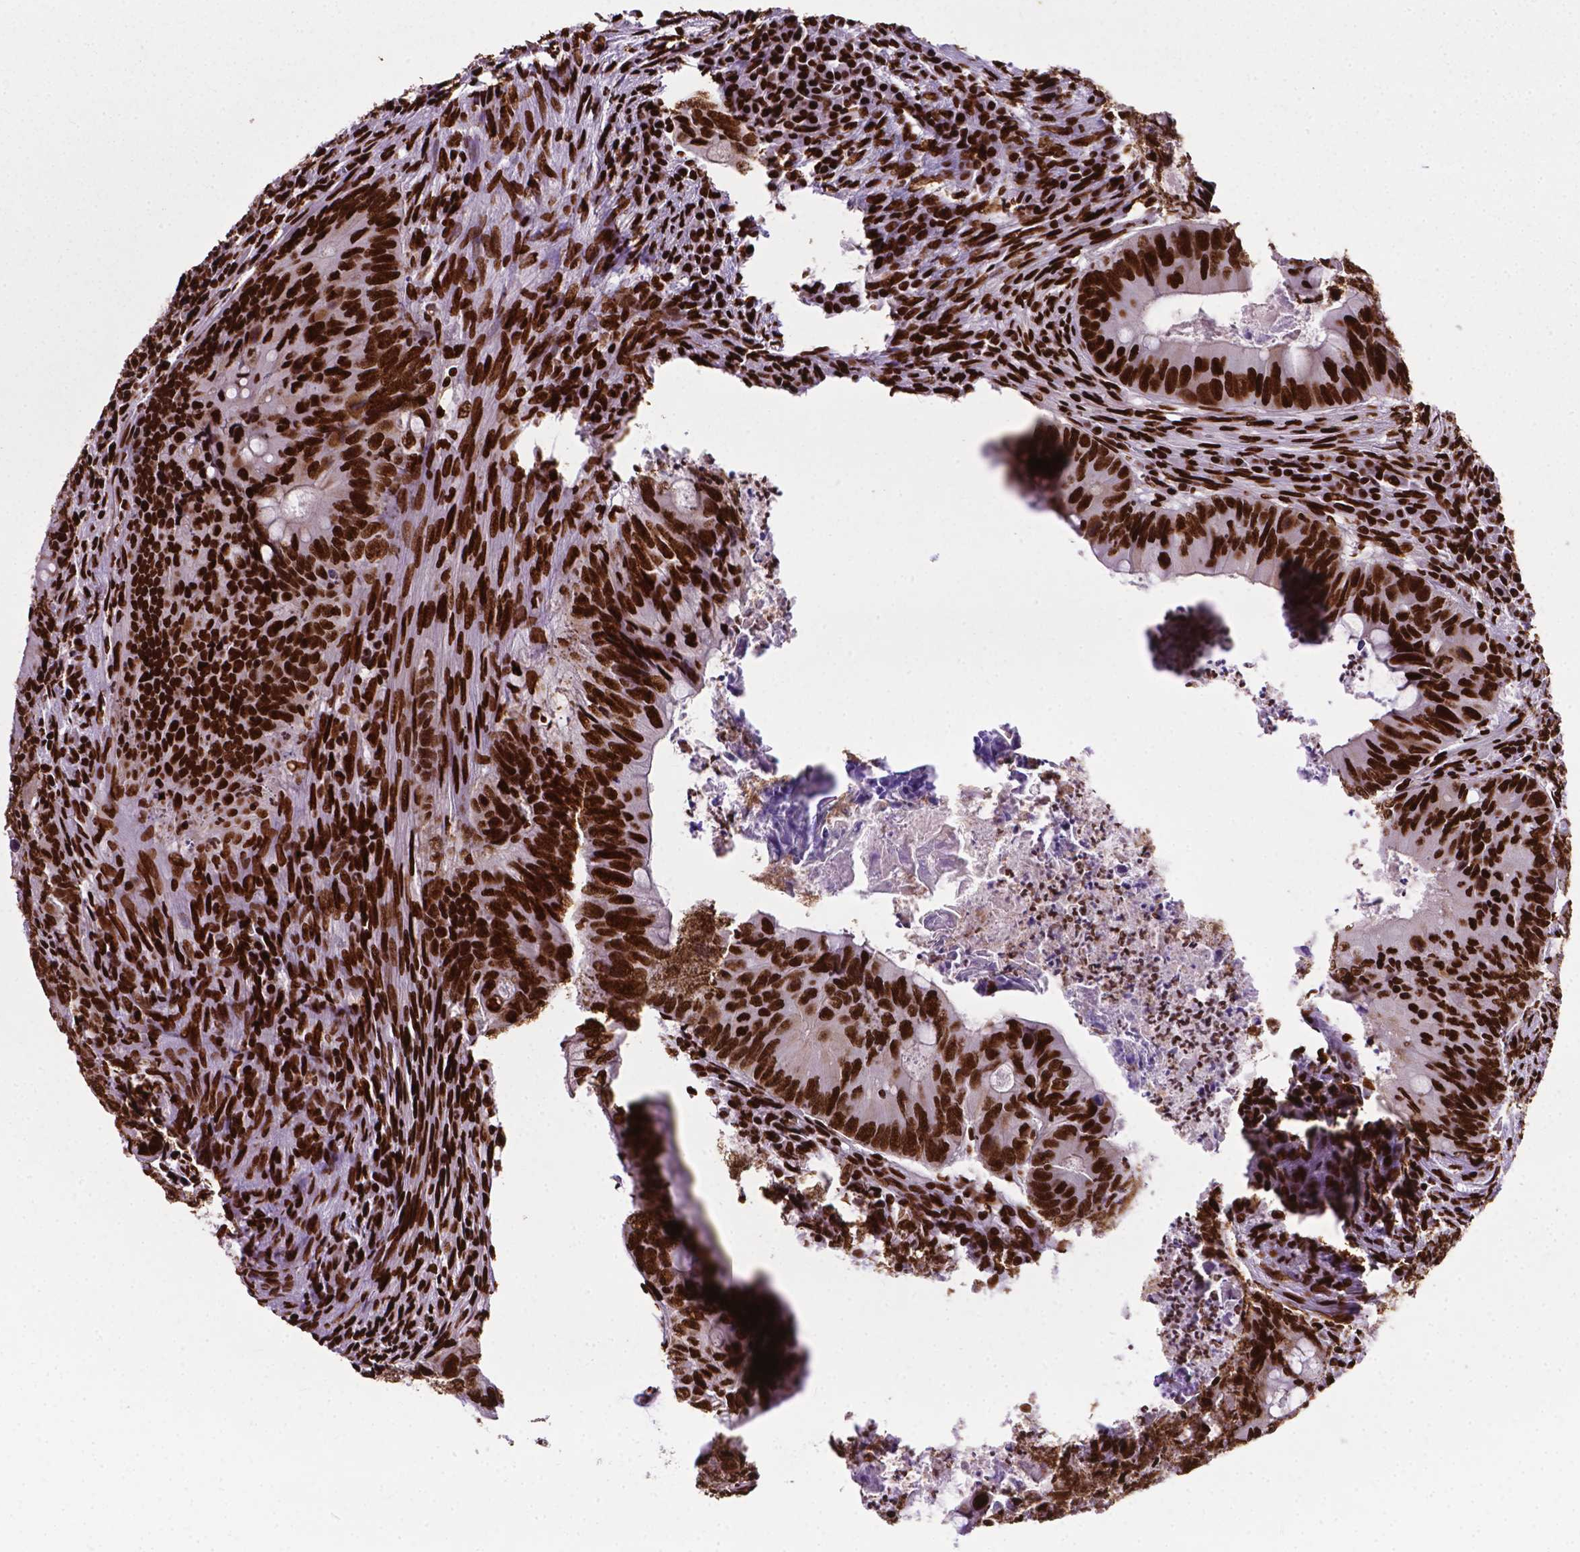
{"staining": {"intensity": "strong", "quantity": ">75%", "location": "nuclear"}, "tissue": "colorectal cancer", "cell_type": "Tumor cells", "image_type": "cancer", "snomed": [{"axis": "morphology", "description": "Adenocarcinoma, NOS"}, {"axis": "topography", "description": "Colon"}], "caption": "A photomicrograph showing strong nuclear staining in about >75% of tumor cells in adenocarcinoma (colorectal), as visualized by brown immunohistochemical staining.", "gene": "SMIM5", "patient": {"sex": "female", "age": 74}}